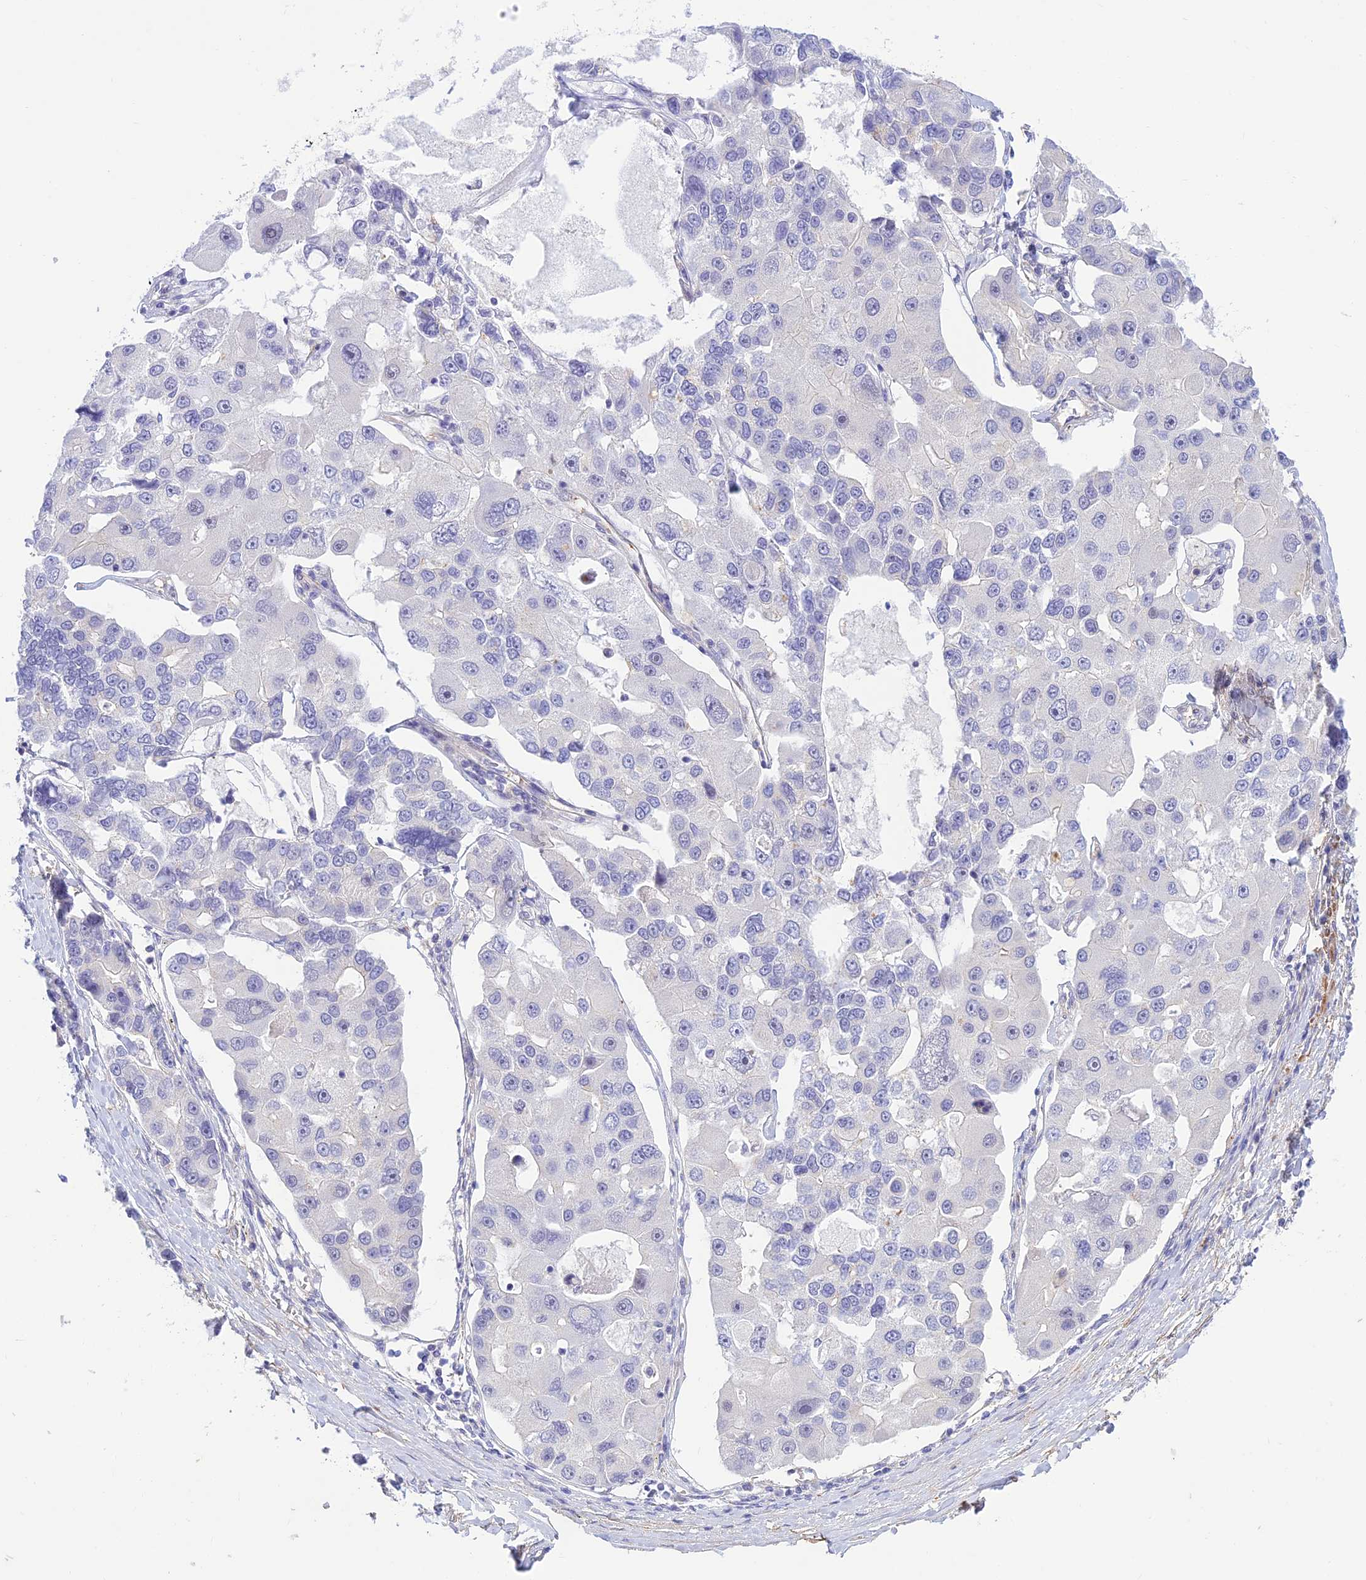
{"staining": {"intensity": "negative", "quantity": "none", "location": "none"}, "tissue": "lung cancer", "cell_type": "Tumor cells", "image_type": "cancer", "snomed": [{"axis": "morphology", "description": "Adenocarcinoma, NOS"}, {"axis": "topography", "description": "Lung"}], "caption": "The photomicrograph reveals no staining of tumor cells in lung cancer.", "gene": "FBXW4", "patient": {"sex": "female", "age": 54}}